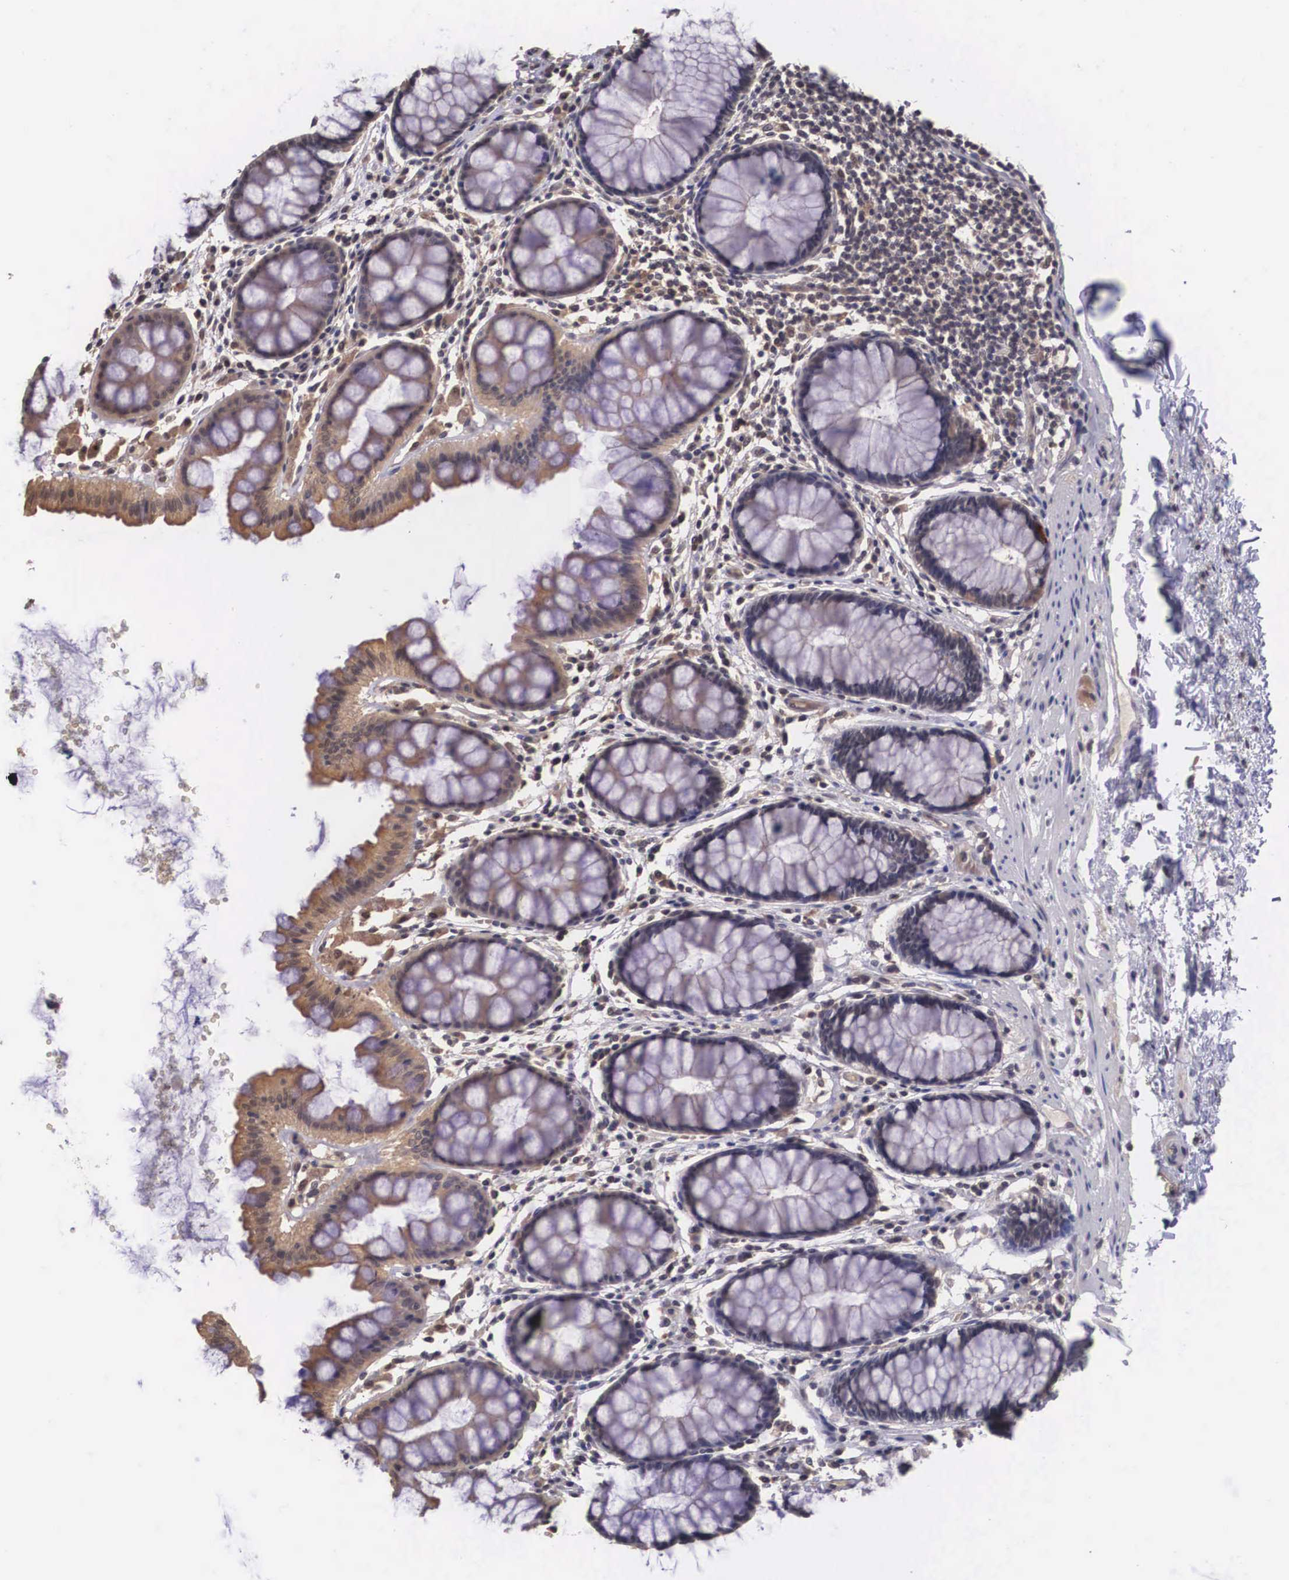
{"staining": {"intensity": "weak", "quantity": "<25%", "location": "cytoplasmic/membranous"}, "tissue": "rectum", "cell_type": "Glandular cells", "image_type": "normal", "snomed": [{"axis": "morphology", "description": "Normal tissue, NOS"}, {"axis": "topography", "description": "Rectum"}], "caption": "The immunohistochemistry photomicrograph has no significant staining in glandular cells of rectum. The staining is performed using DAB brown chromogen with nuclei counter-stained in using hematoxylin.", "gene": "VASH1", "patient": {"sex": "male", "age": 77}}